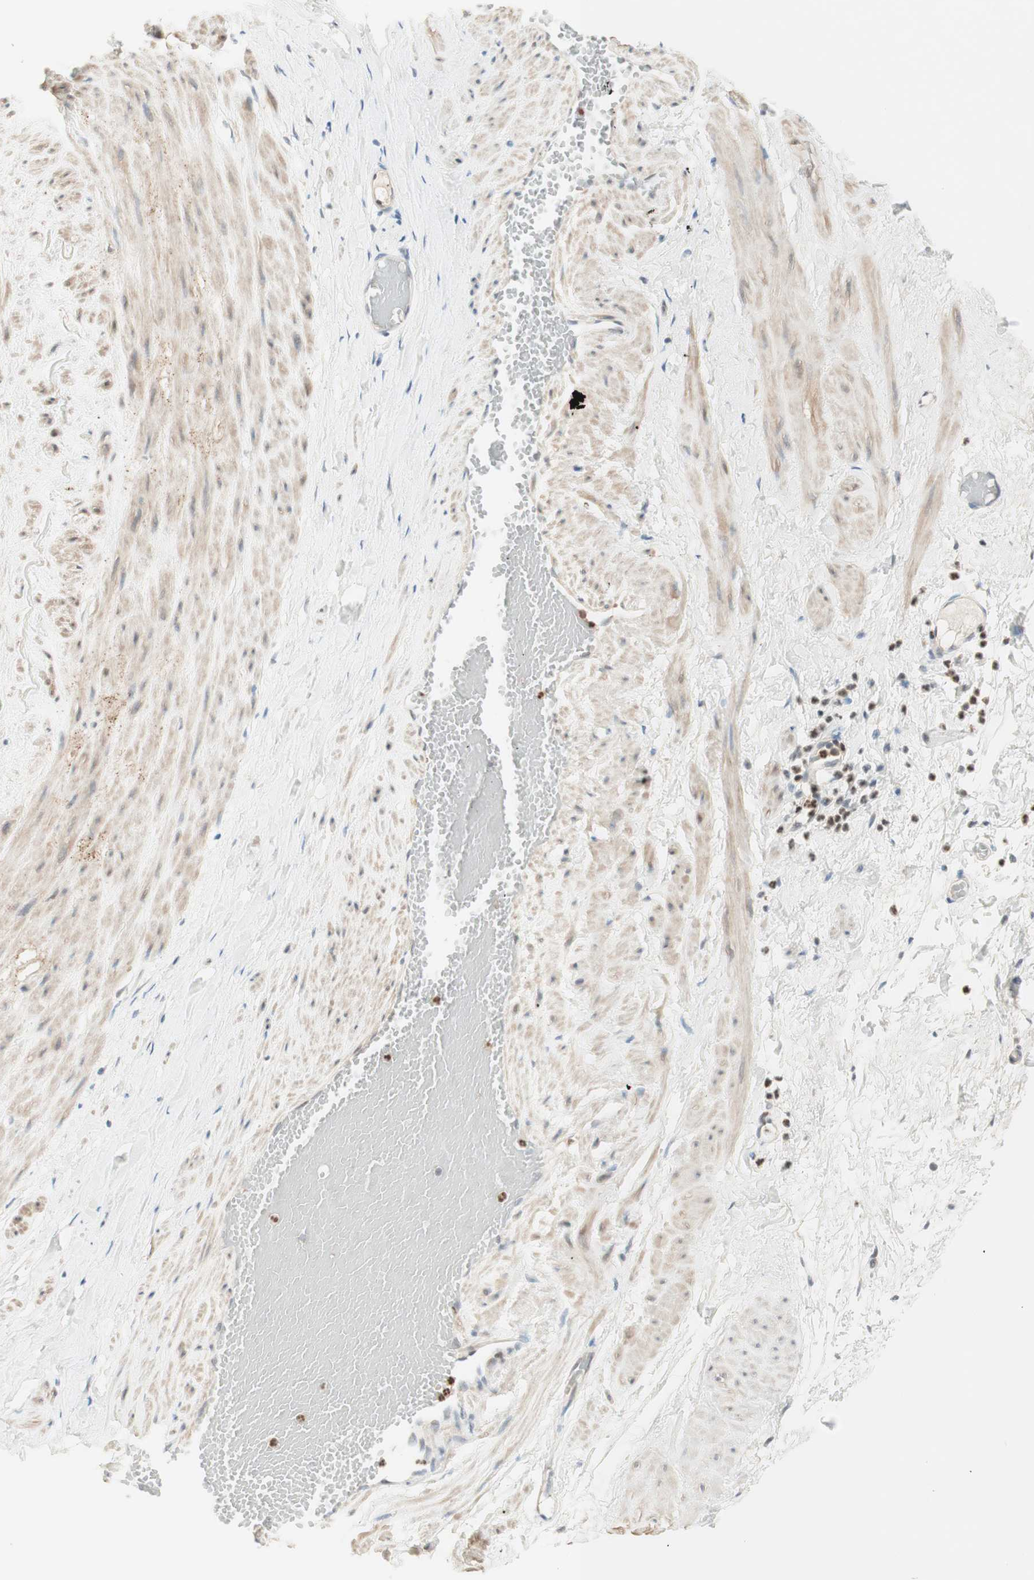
{"staining": {"intensity": "negative", "quantity": "none", "location": "none"}, "tissue": "adipose tissue", "cell_type": "Adipocytes", "image_type": "normal", "snomed": [{"axis": "morphology", "description": "Normal tissue, NOS"}, {"axis": "topography", "description": "Soft tissue"}, {"axis": "topography", "description": "Vascular tissue"}], "caption": "Human adipose tissue stained for a protein using IHC shows no expression in adipocytes.", "gene": "RFNG", "patient": {"sex": "female", "age": 35}}